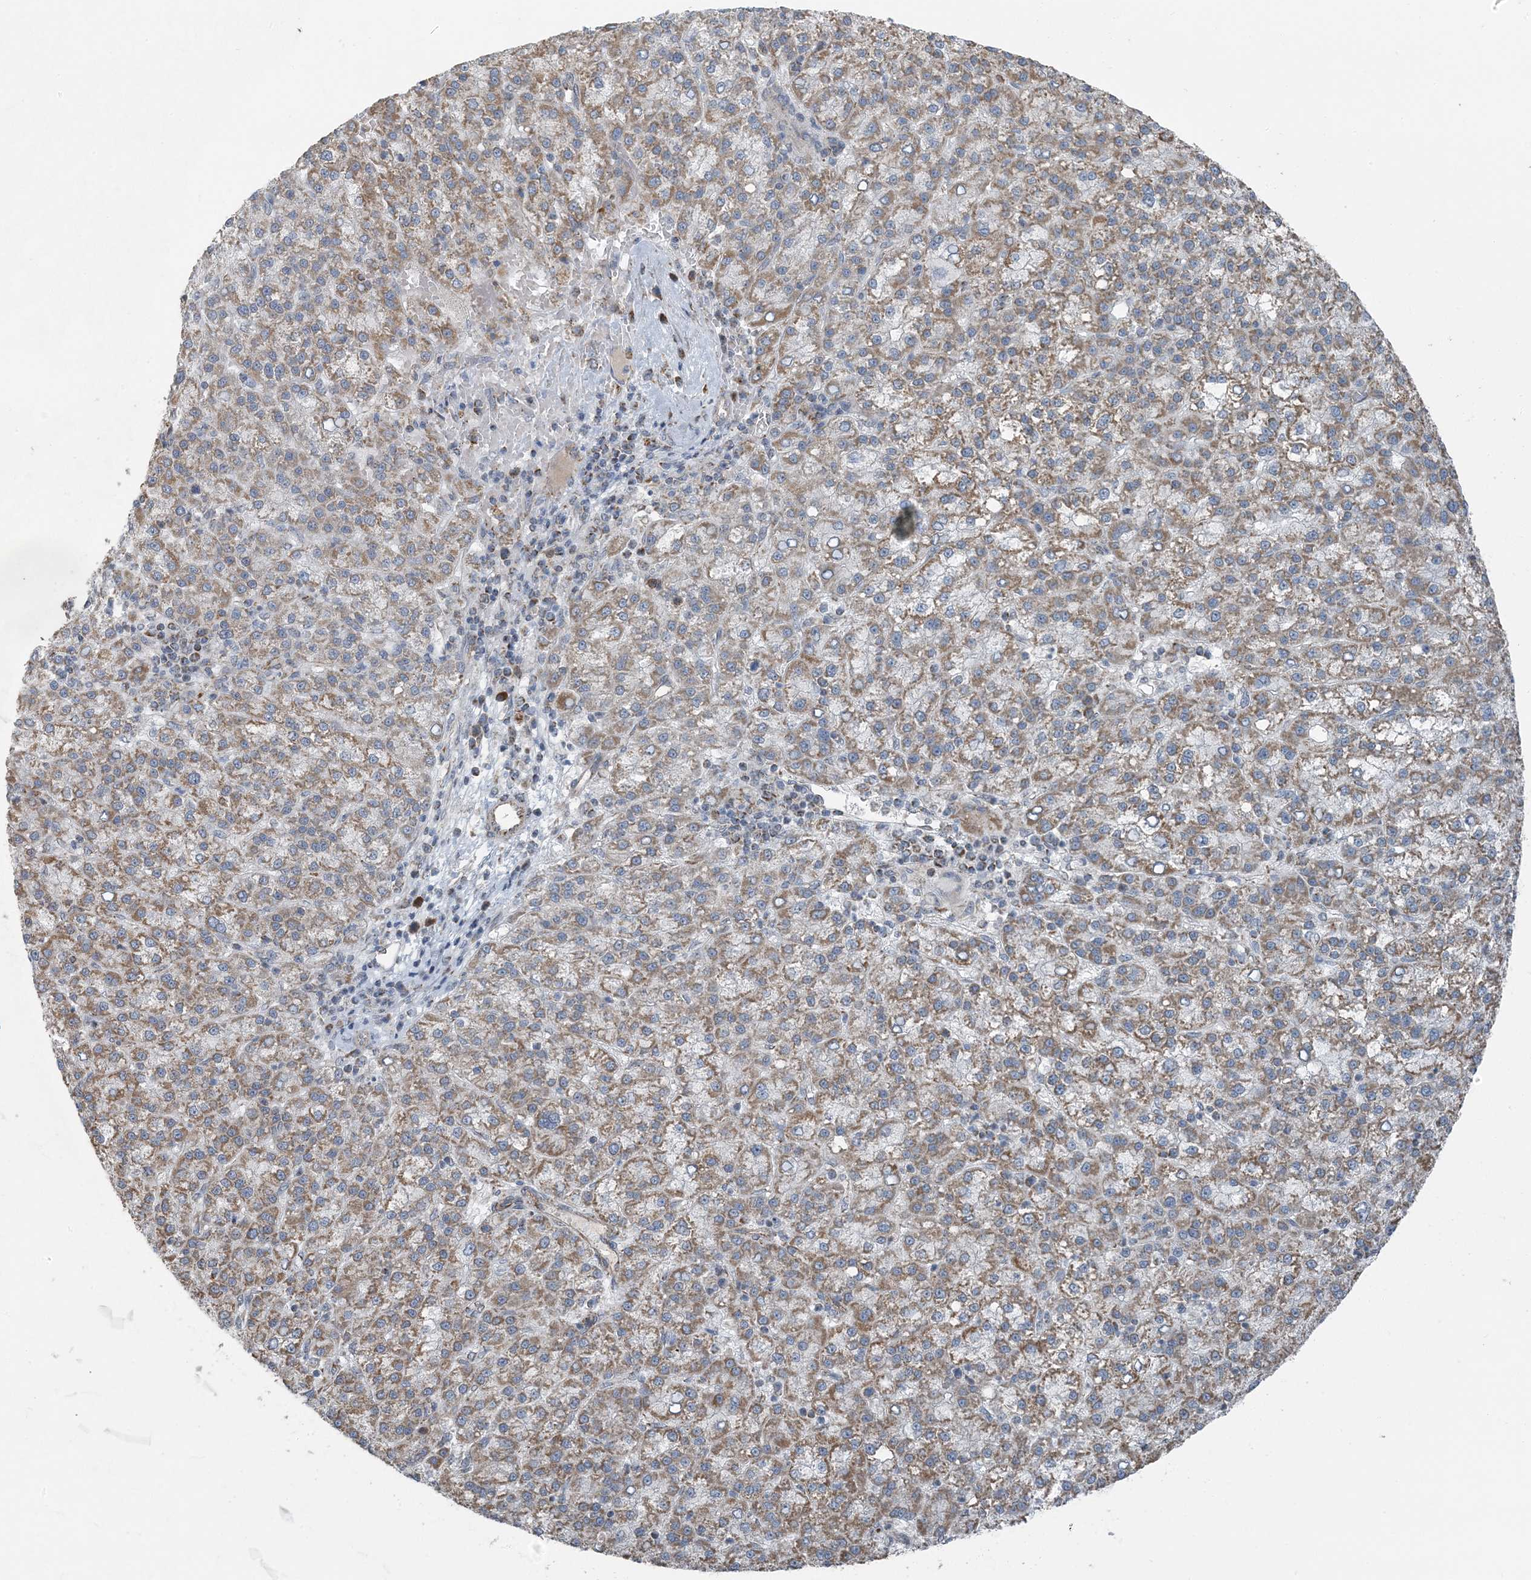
{"staining": {"intensity": "moderate", "quantity": ">75%", "location": "cytoplasmic/membranous"}, "tissue": "liver cancer", "cell_type": "Tumor cells", "image_type": "cancer", "snomed": [{"axis": "morphology", "description": "Carcinoma, Hepatocellular, NOS"}, {"axis": "topography", "description": "Liver"}], "caption": "Moderate cytoplasmic/membranous staining for a protein is appreciated in about >75% of tumor cells of liver hepatocellular carcinoma using immunohistochemistry.", "gene": "PILRB", "patient": {"sex": "female", "age": 58}}